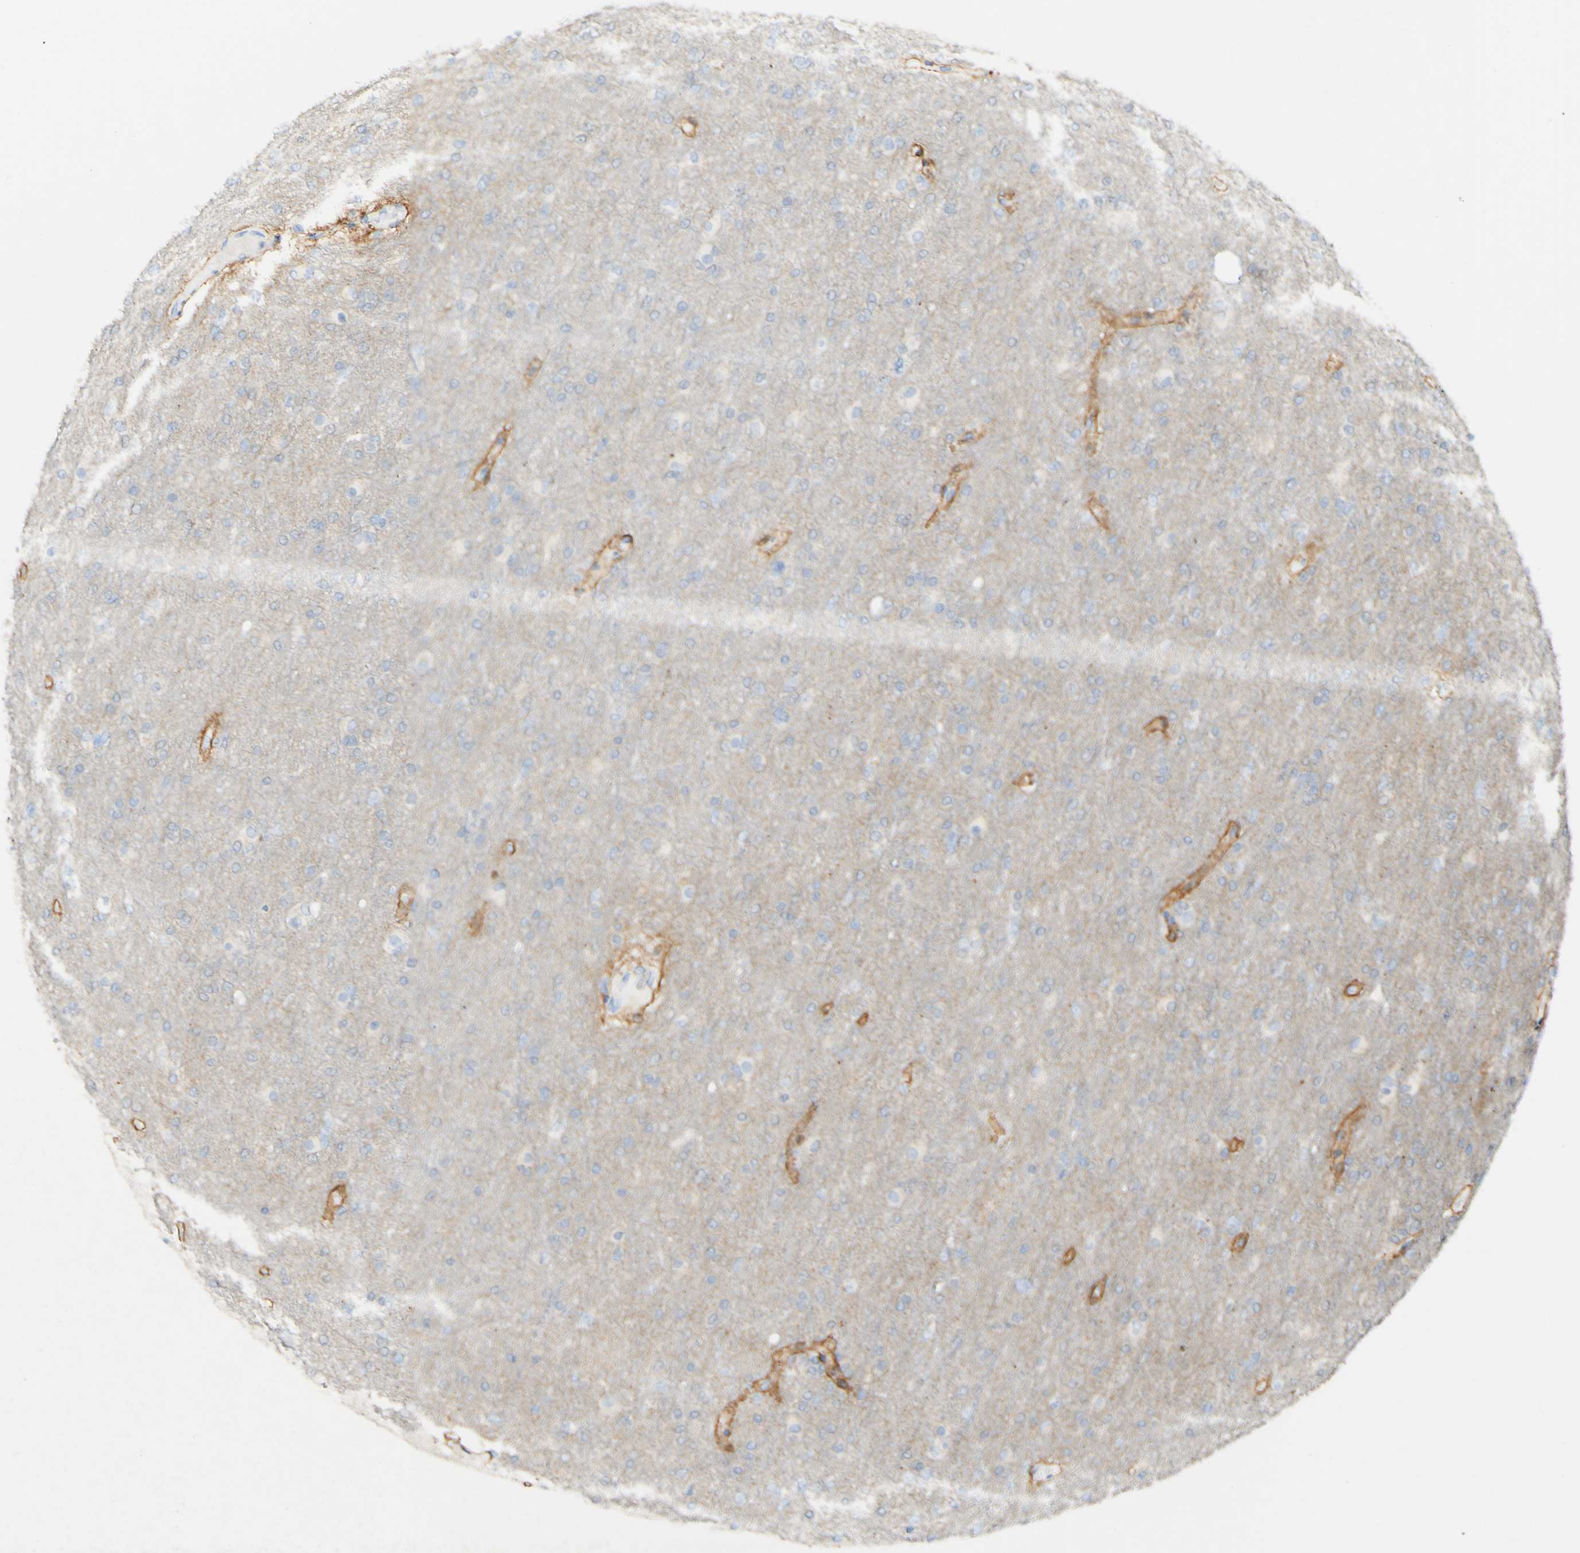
{"staining": {"intensity": "negative", "quantity": "none", "location": "none"}, "tissue": "glioma", "cell_type": "Tumor cells", "image_type": "cancer", "snomed": [{"axis": "morphology", "description": "Glioma, malignant, High grade"}, {"axis": "topography", "description": "Cerebral cortex"}], "caption": "This is an IHC histopathology image of human malignant glioma (high-grade). There is no positivity in tumor cells.", "gene": "FGF4", "patient": {"sex": "female", "age": 36}}